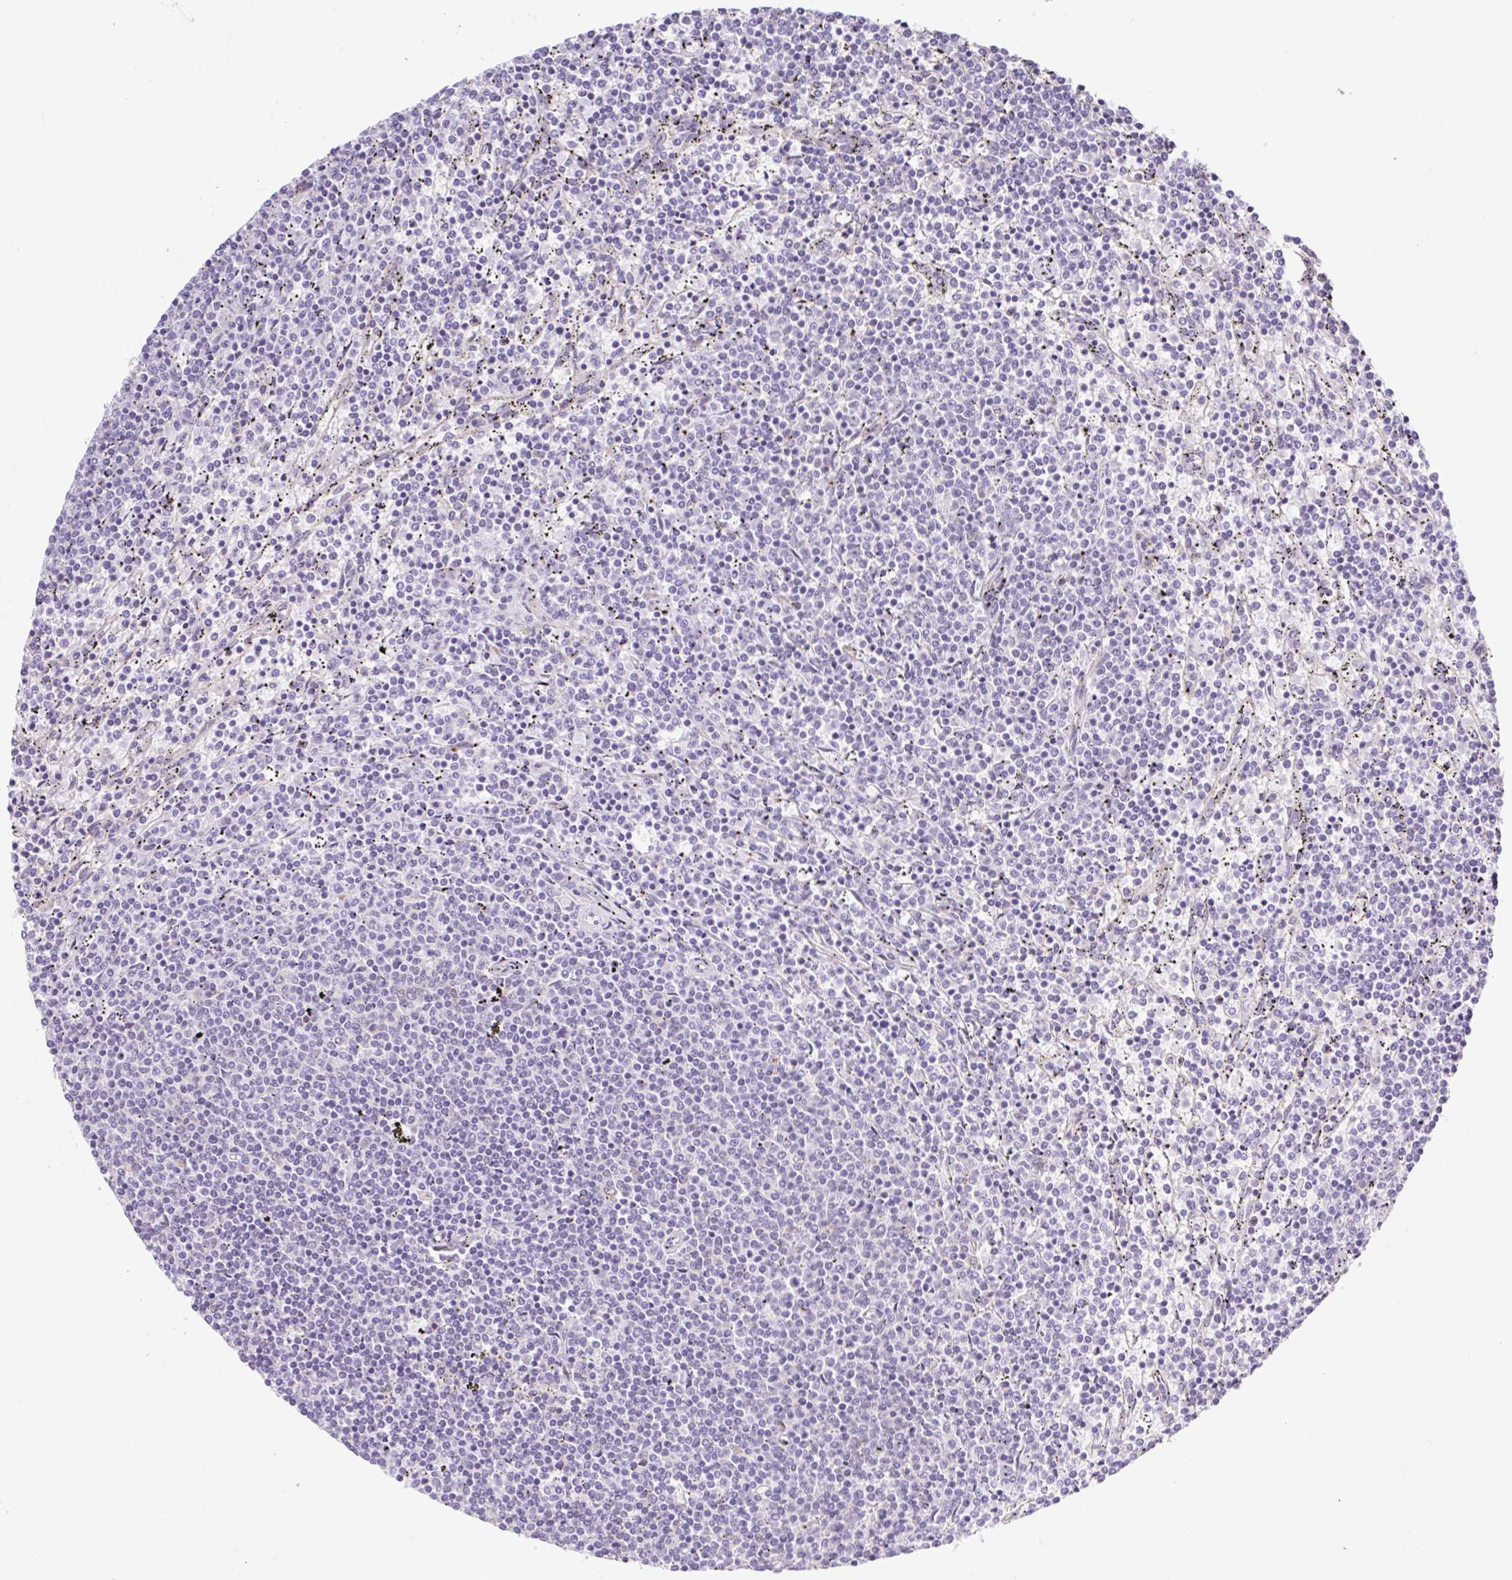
{"staining": {"intensity": "negative", "quantity": "none", "location": "none"}, "tissue": "lymphoma", "cell_type": "Tumor cells", "image_type": "cancer", "snomed": [{"axis": "morphology", "description": "Malignant lymphoma, non-Hodgkin's type, Low grade"}, {"axis": "topography", "description": "Spleen"}], "caption": "This photomicrograph is of lymphoma stained with immunohistochemistry (IHC) to label a protein in brown with the nuclei are counter-stained blue. There is no expression in tumor cells. (Stains: DAB IHC with hematoxylin counter stain, Microscopy: brightfield microscopy at high magnification).", "gene": "BCAS1", "patient": {"sex": "female", "age": 50}}